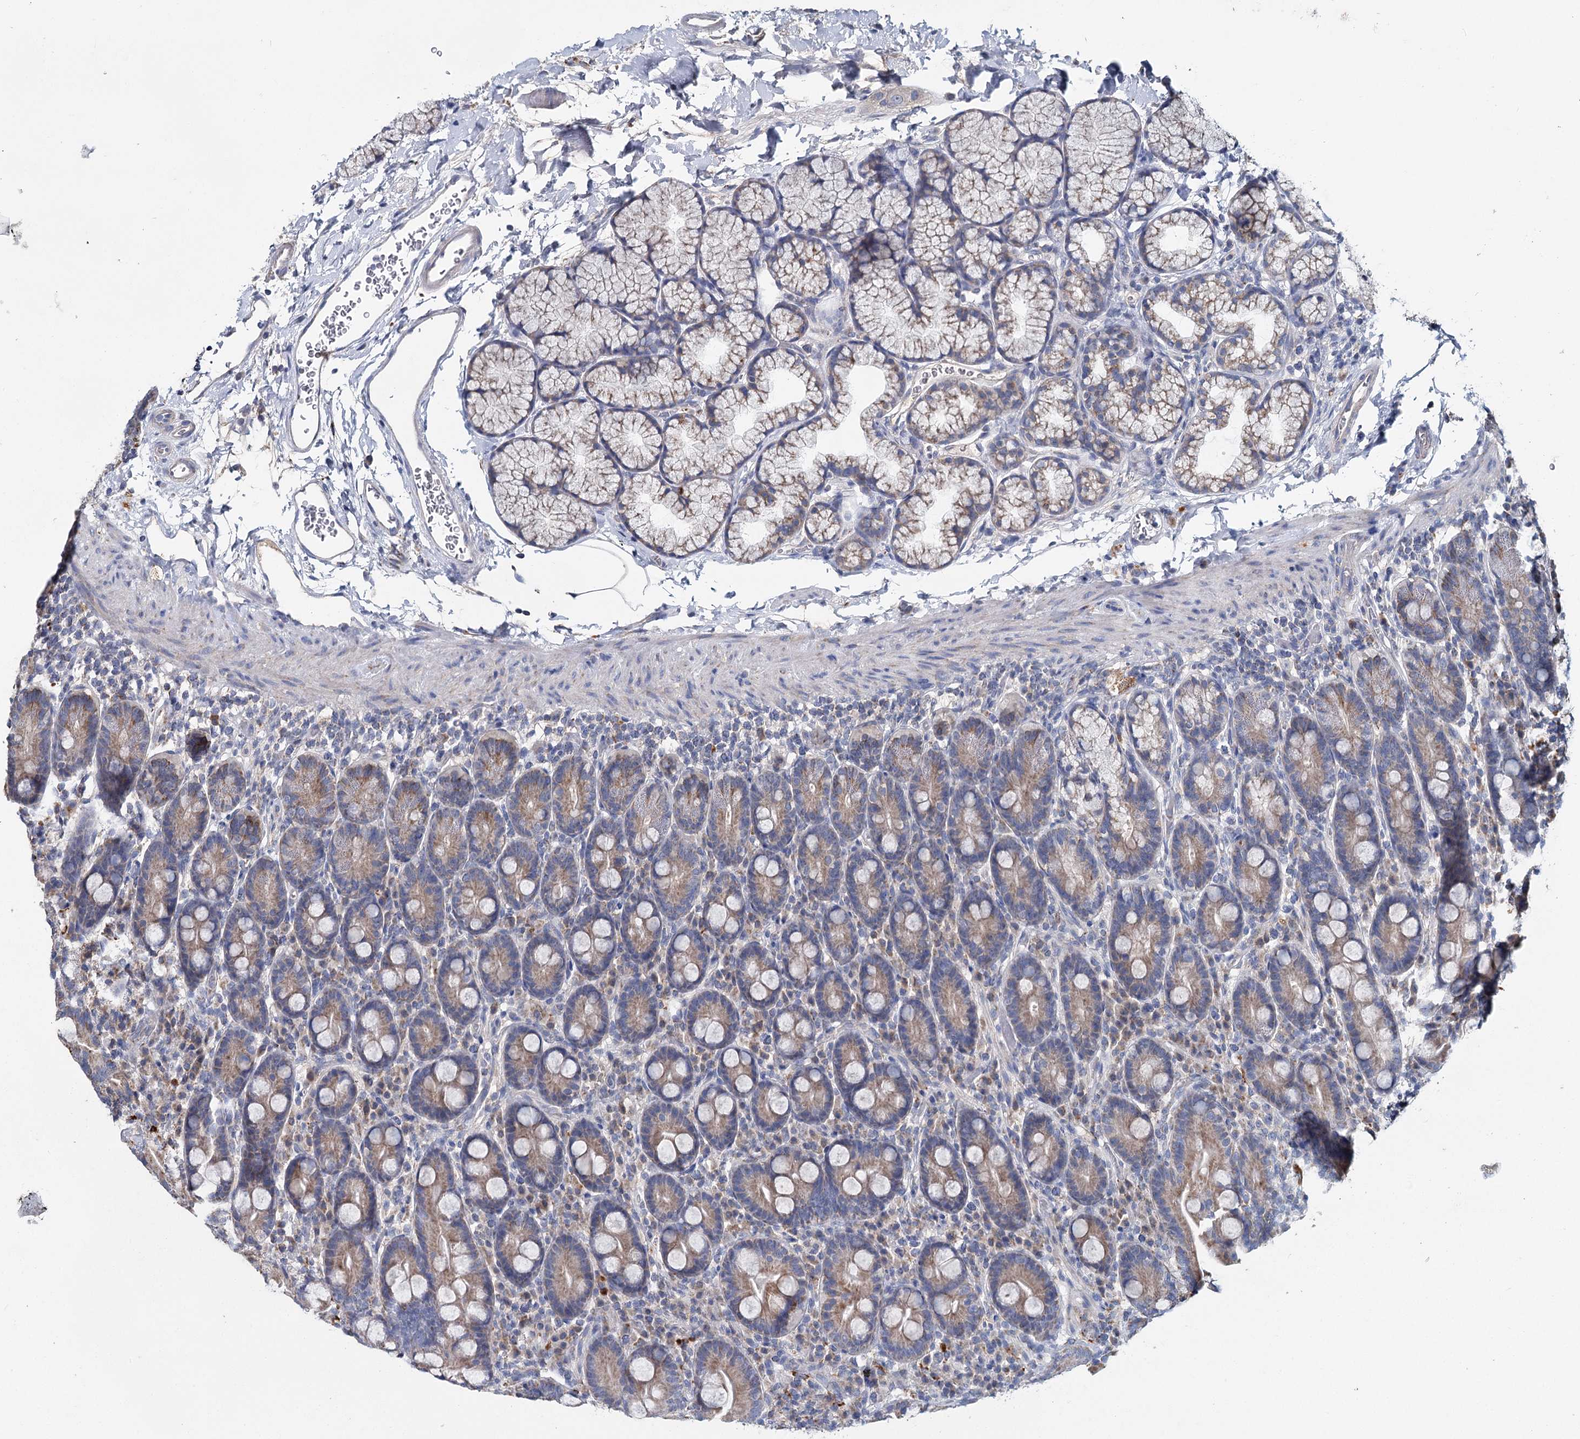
{"staining": {"intensity": "moderate", "quantity": "25%-75%", "location": "cytoplasmic/membranous"}, "tissue": "duodenum", "cell_type": "Glandular cells", "image_type": "normal", "snomed": [{"axis": "morphology", "description": "Normal tissue, NOS"}, {"axis": "topography", "description": "Duodenum"}], "caption": "Duodenum stained with immunohistochemistry (IHC) shows moderate cytoplasmic/membranous staining in about 25%-75% of glandular cells.", "gene": "ANKRD16", "patient": {"sex": "male", "age": 35}}